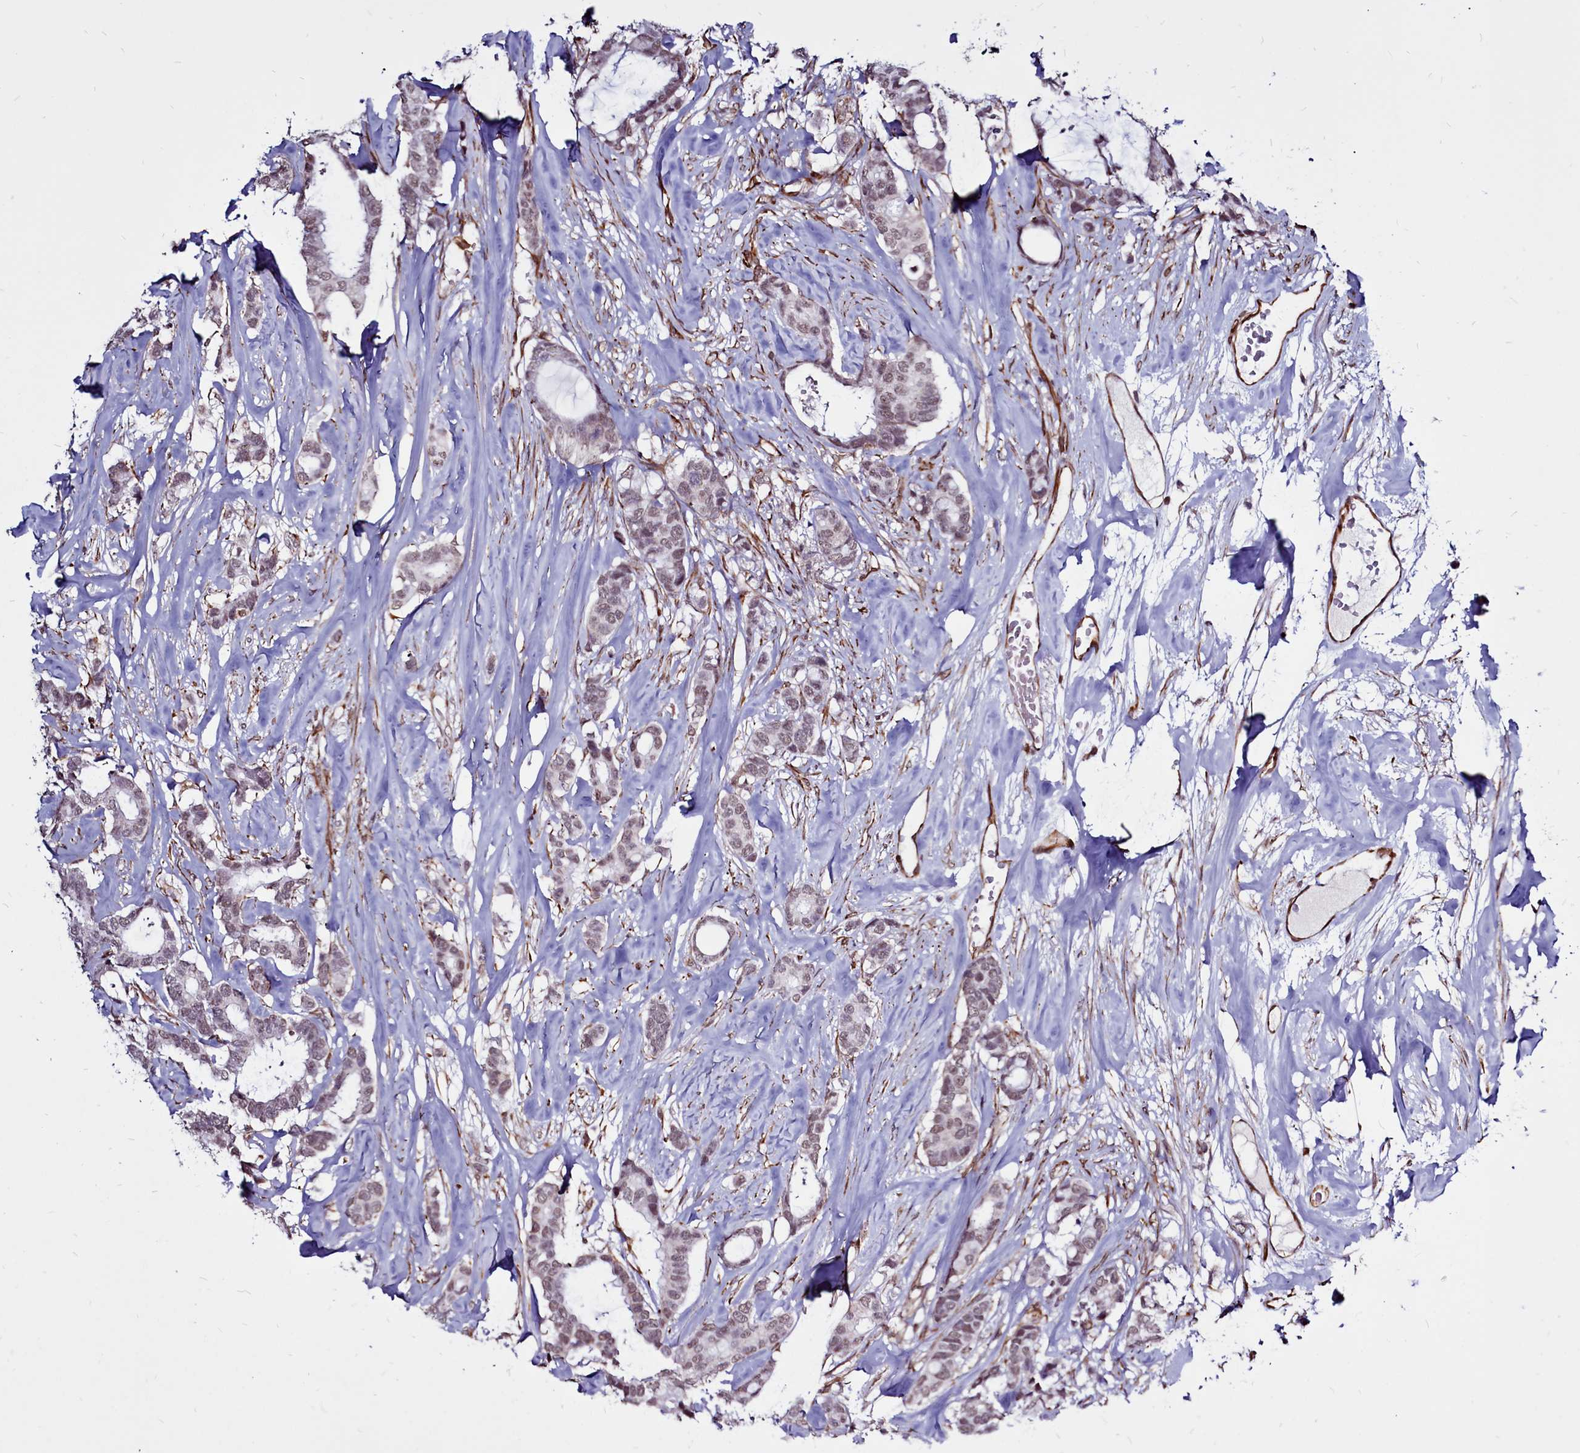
{"staining": {"intensity": "weak", "quantity": ">75%", "location": "nuclear"}, "tissue": "breast cancer", "cell_type": "Tumor cells", "image_type": "cancer", "snomed": [{"axis": "morphology", "description": "Duct carcinoma"}, {"axis": "topography", "description": "Breast"}], "caption": "There is low levels of weak nuclear staining in tumor cells of breast intraductal carcinoma, as demonstrated by immunohistochemical staining (brown color).", "gene": "CLK3", "patient": {"sex": "female", "age": 87}}